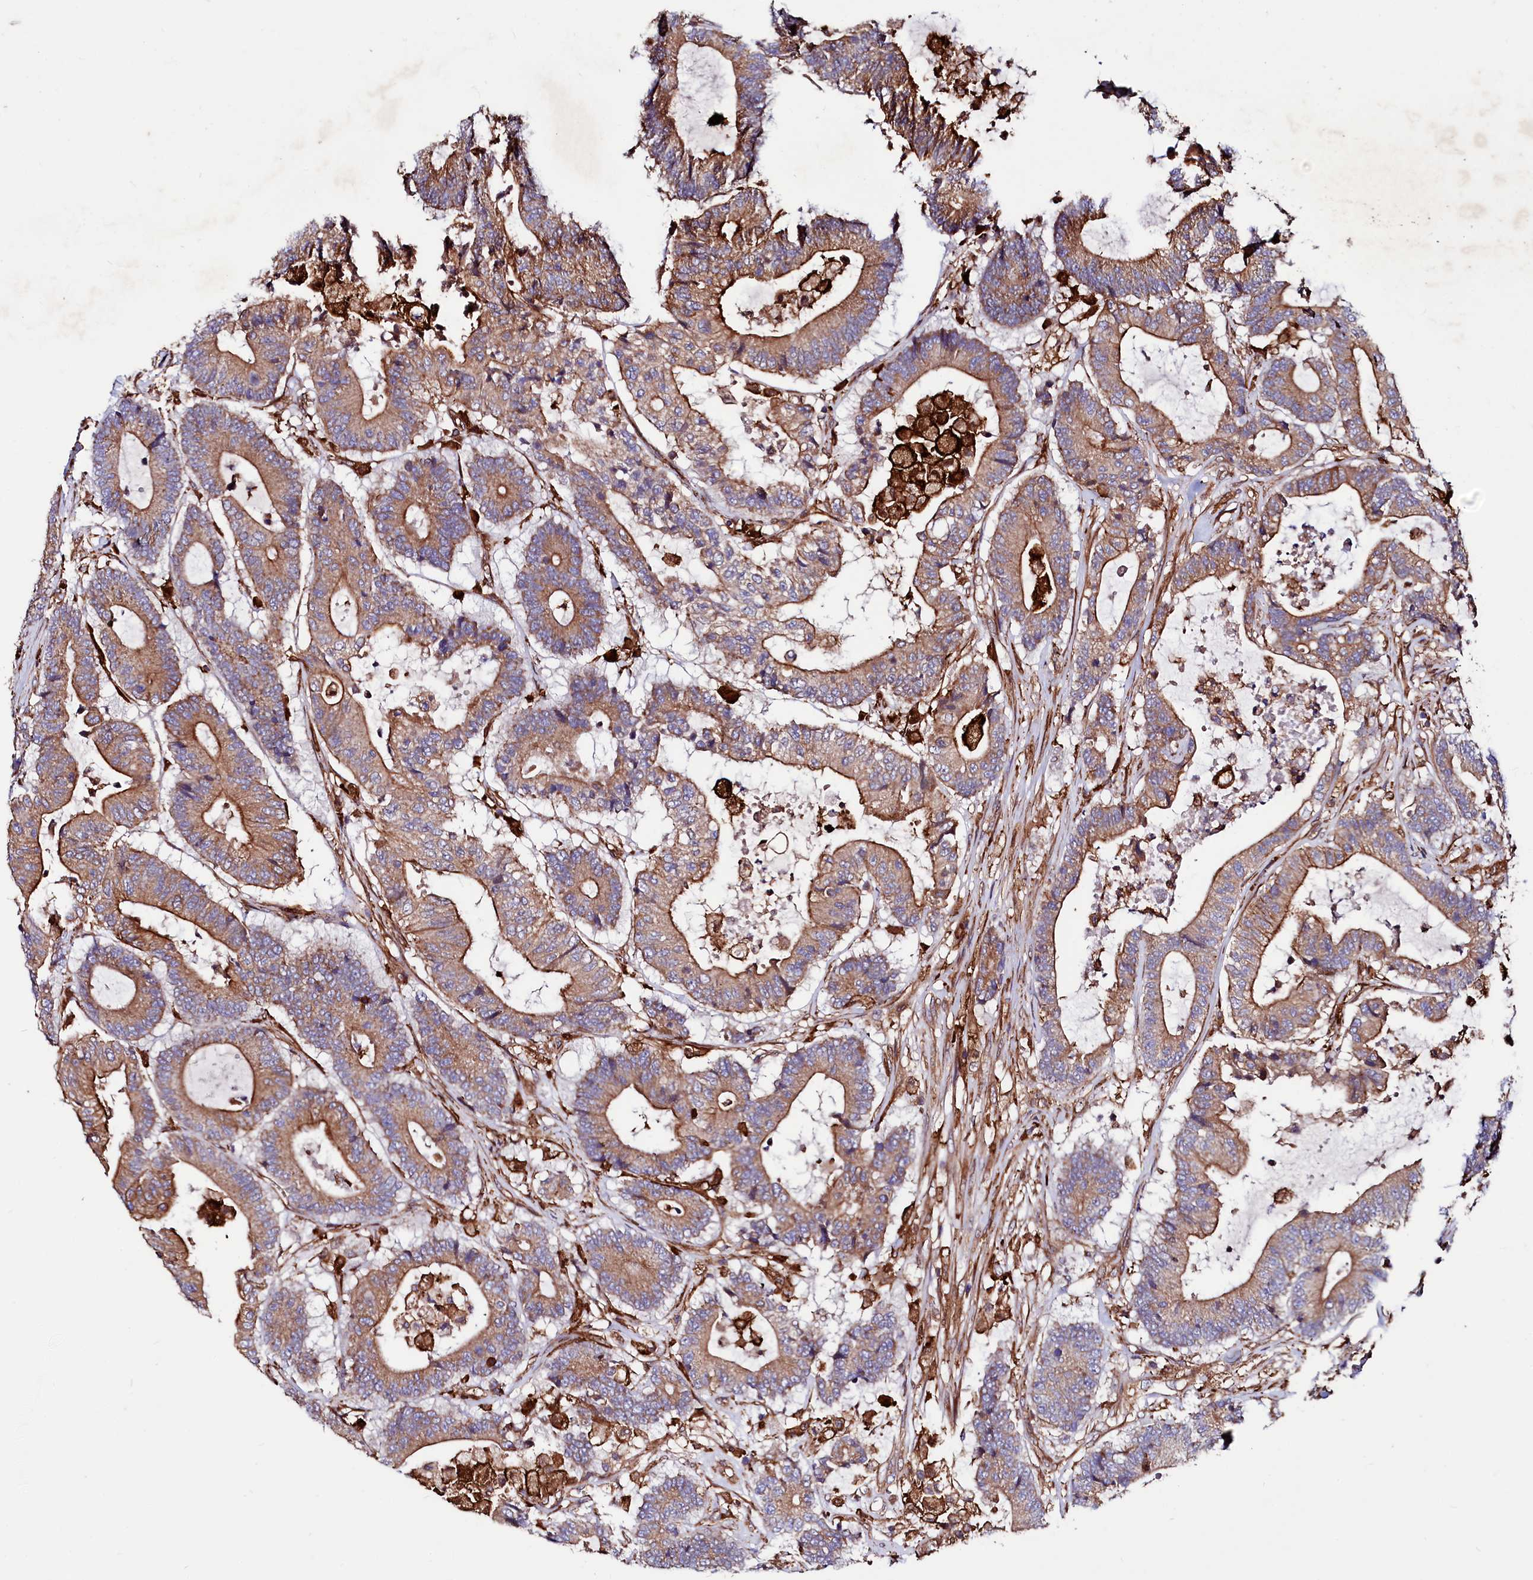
{"staining": {"intensity": "moderate", "quantity": ">75%", "location": "cytoplasmic/membranous"}, "tissue": "colorectal cancer", "cell_type": "Tumor cells", "image_type": "cancer", "snomed": [{"axis": "morphology", "description": "Adenocarcinoma, NOS"}, {"axis": "topography", "description": "Colon"}], "caption": "Tumor cells display medium levels of moderate cytoplasmic/membranous positivity in approximately >75% of cells in colorectal adenocarcinoma.", "gene": "STAMBPL1", "patient": {"sex": "female", "age": 84}}